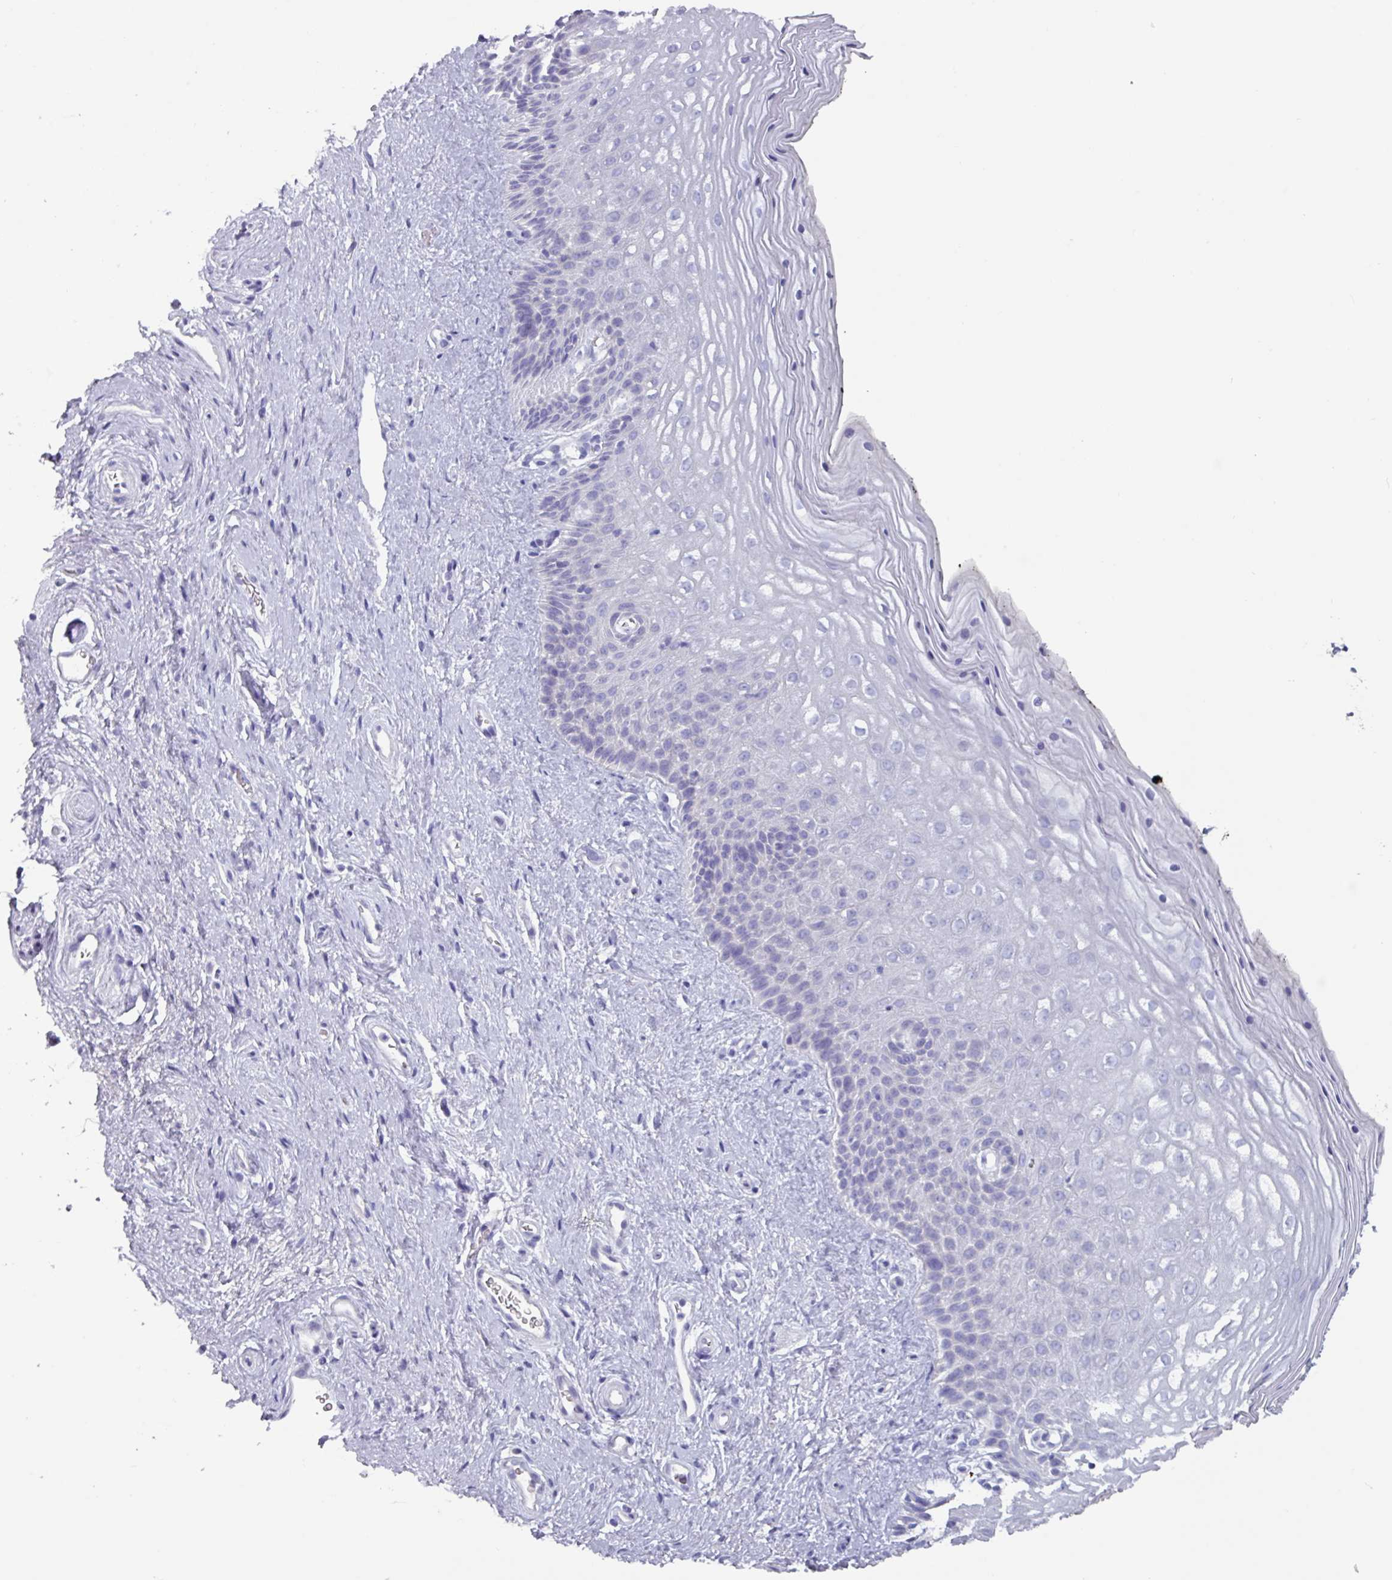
{"staining": {"intensity": "negative", "quantity": "none", "location": "none"}, "tissue": "vagina", "cell_type": "Squamous epithelial cells", "image_type": "normal", "snomed": [{"axis": "morphology", "description": "Normal tissue, NOS"}, {"axis": "topography", "description": "Vagina"}], "caption": "Immunohistochemistry (IHC) image of unremarkable vagina: human vagina stained with DAB exhibits no significant protein expression in squamous epithelial cells. (Brightfield microscopy of DAB (3,3'-diaminobenzidine) immunohistochemistry (IHC) at high magnification).", "gene": "OR2T10", "patient": {"sex": "female", "age": 47}}